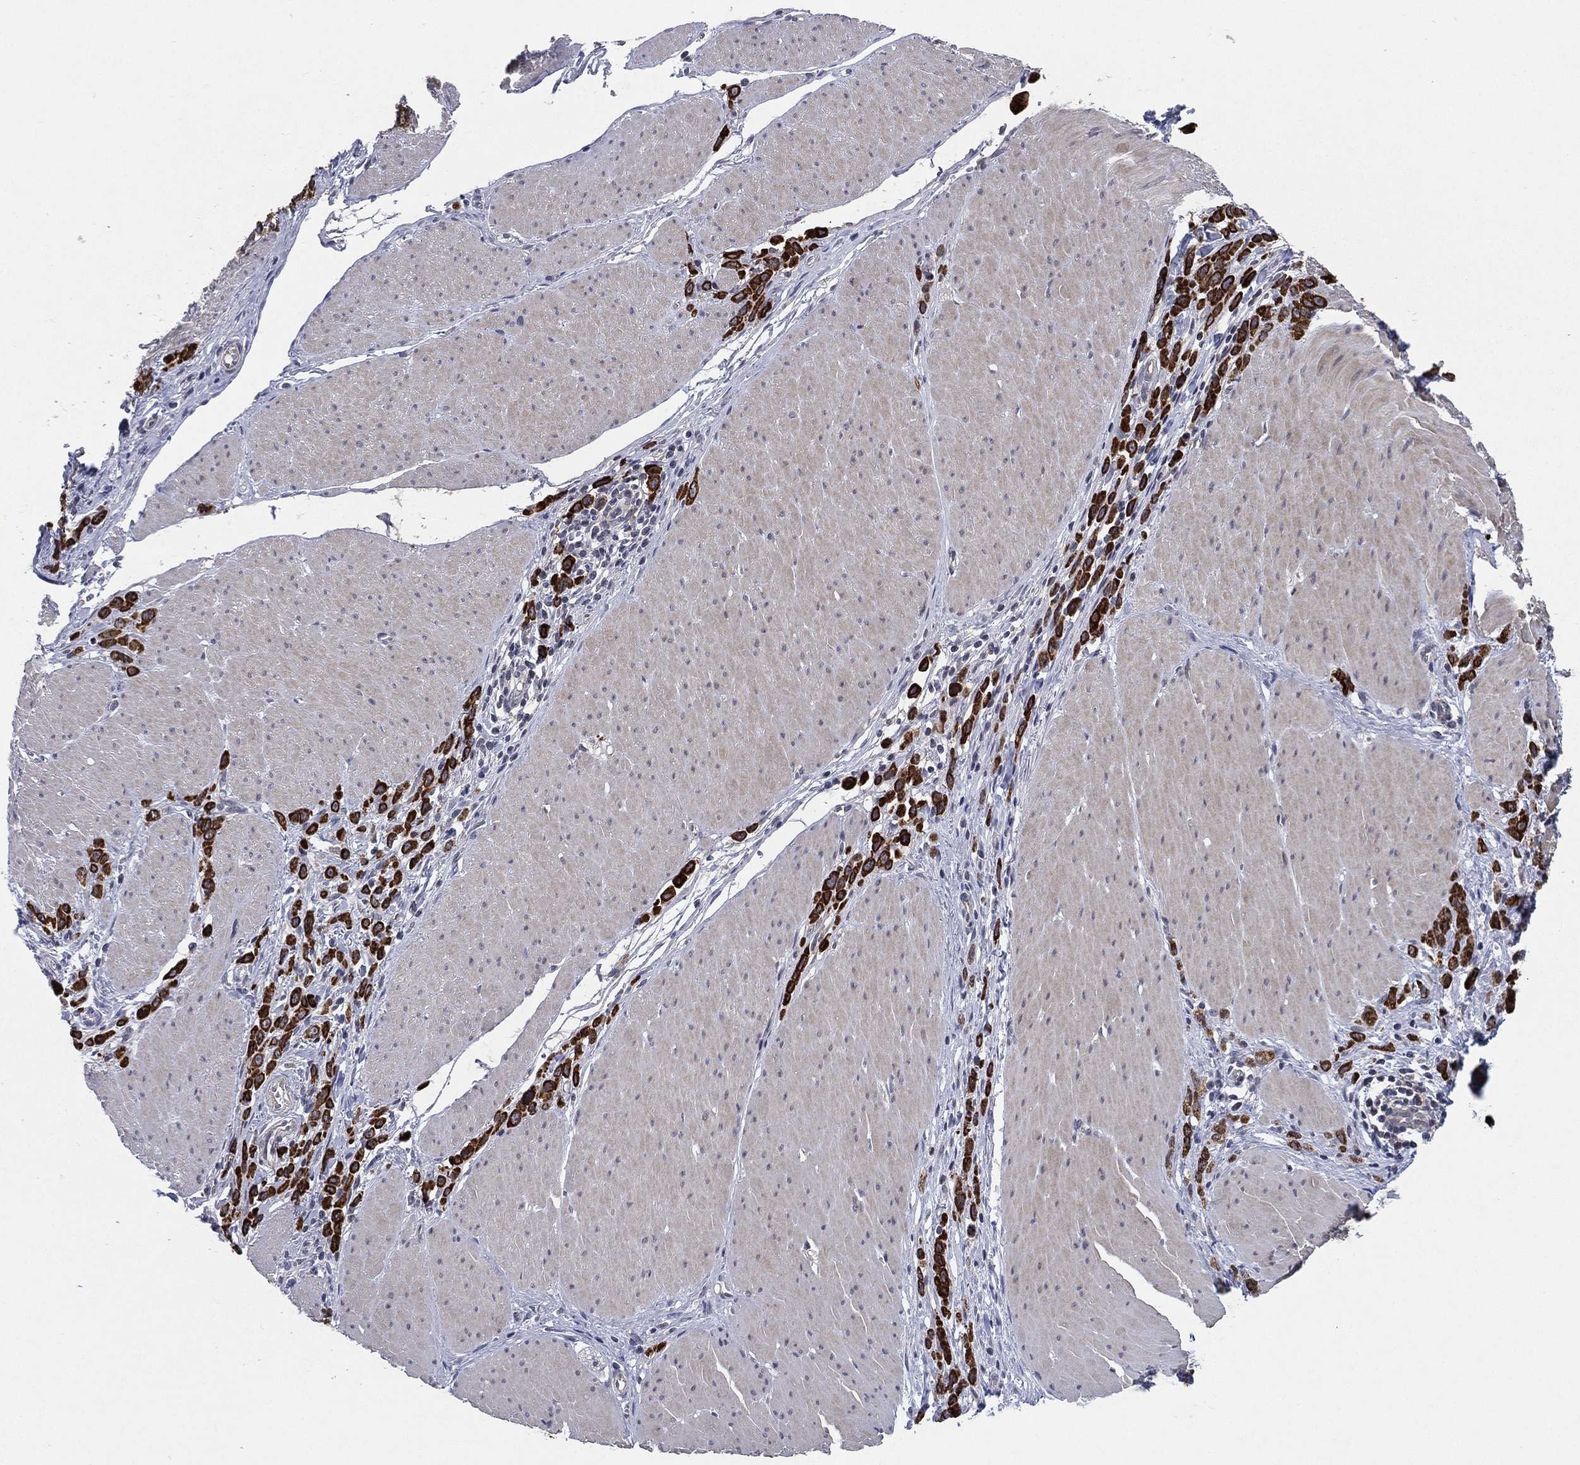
{"staining": {"intensity": "strong", "quantity": ">75%", "location": "cytoplasmic/membranous"}, "tissue": "stomach cancer", "cell_type": "Tumor cells", "image_type": "cancer", "snomed": [{"axis": "morphology", "description": "Adenocarcinoma, NOS"}, {"axis": "topography", "description": "Stomach"}], "caption": "This is an image of immunohistochemistry (IHC) staining of stomach cancer (adenocarcinoma), which shows strong expression in the cytoplasmic/membranous of tumor cells.", "gene": "KAT14", "patient": {"sex": "male", "age": 47}}